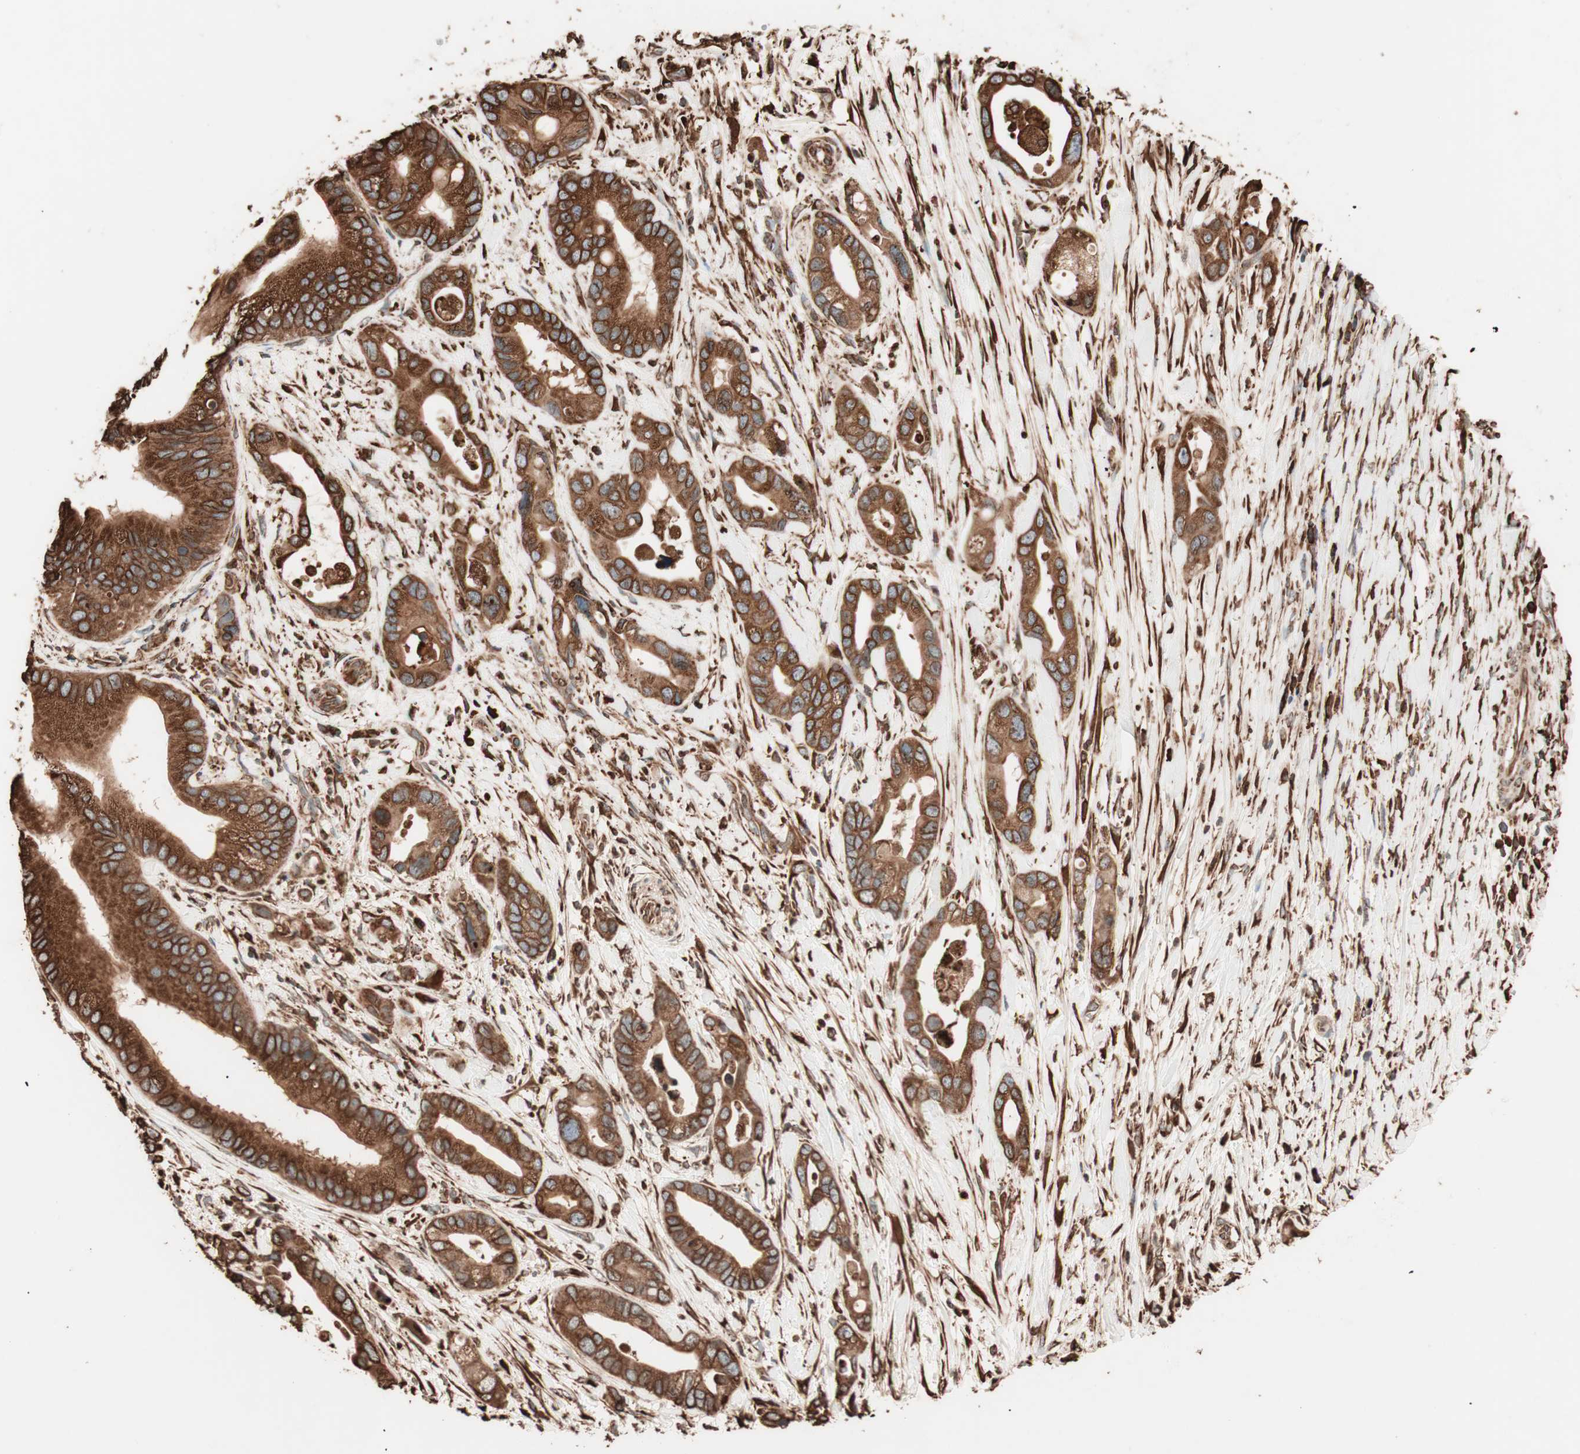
{"staining": {"intensity": "strong", "quantity": ">75%", "location": "cytoplasmic/membranous"}, "tissue": "pancreatic cancer", "cell_type": "Tumor cells", "image_type": "cancer", "snomed": [{"axis": "morphology", "description": "Adenocarcinoma, NOS"}, {"axis": "topography", "description": "Pancreas"}], "caption": "Immunohistochemical staining of pancreatic adenocarcinoma shows high levels of strong cytoplasmic/membranous positivity in approximately >75% of tumor cells.", "gene": "VEGFA", "patient": {"sex": "female", "age": 77}}